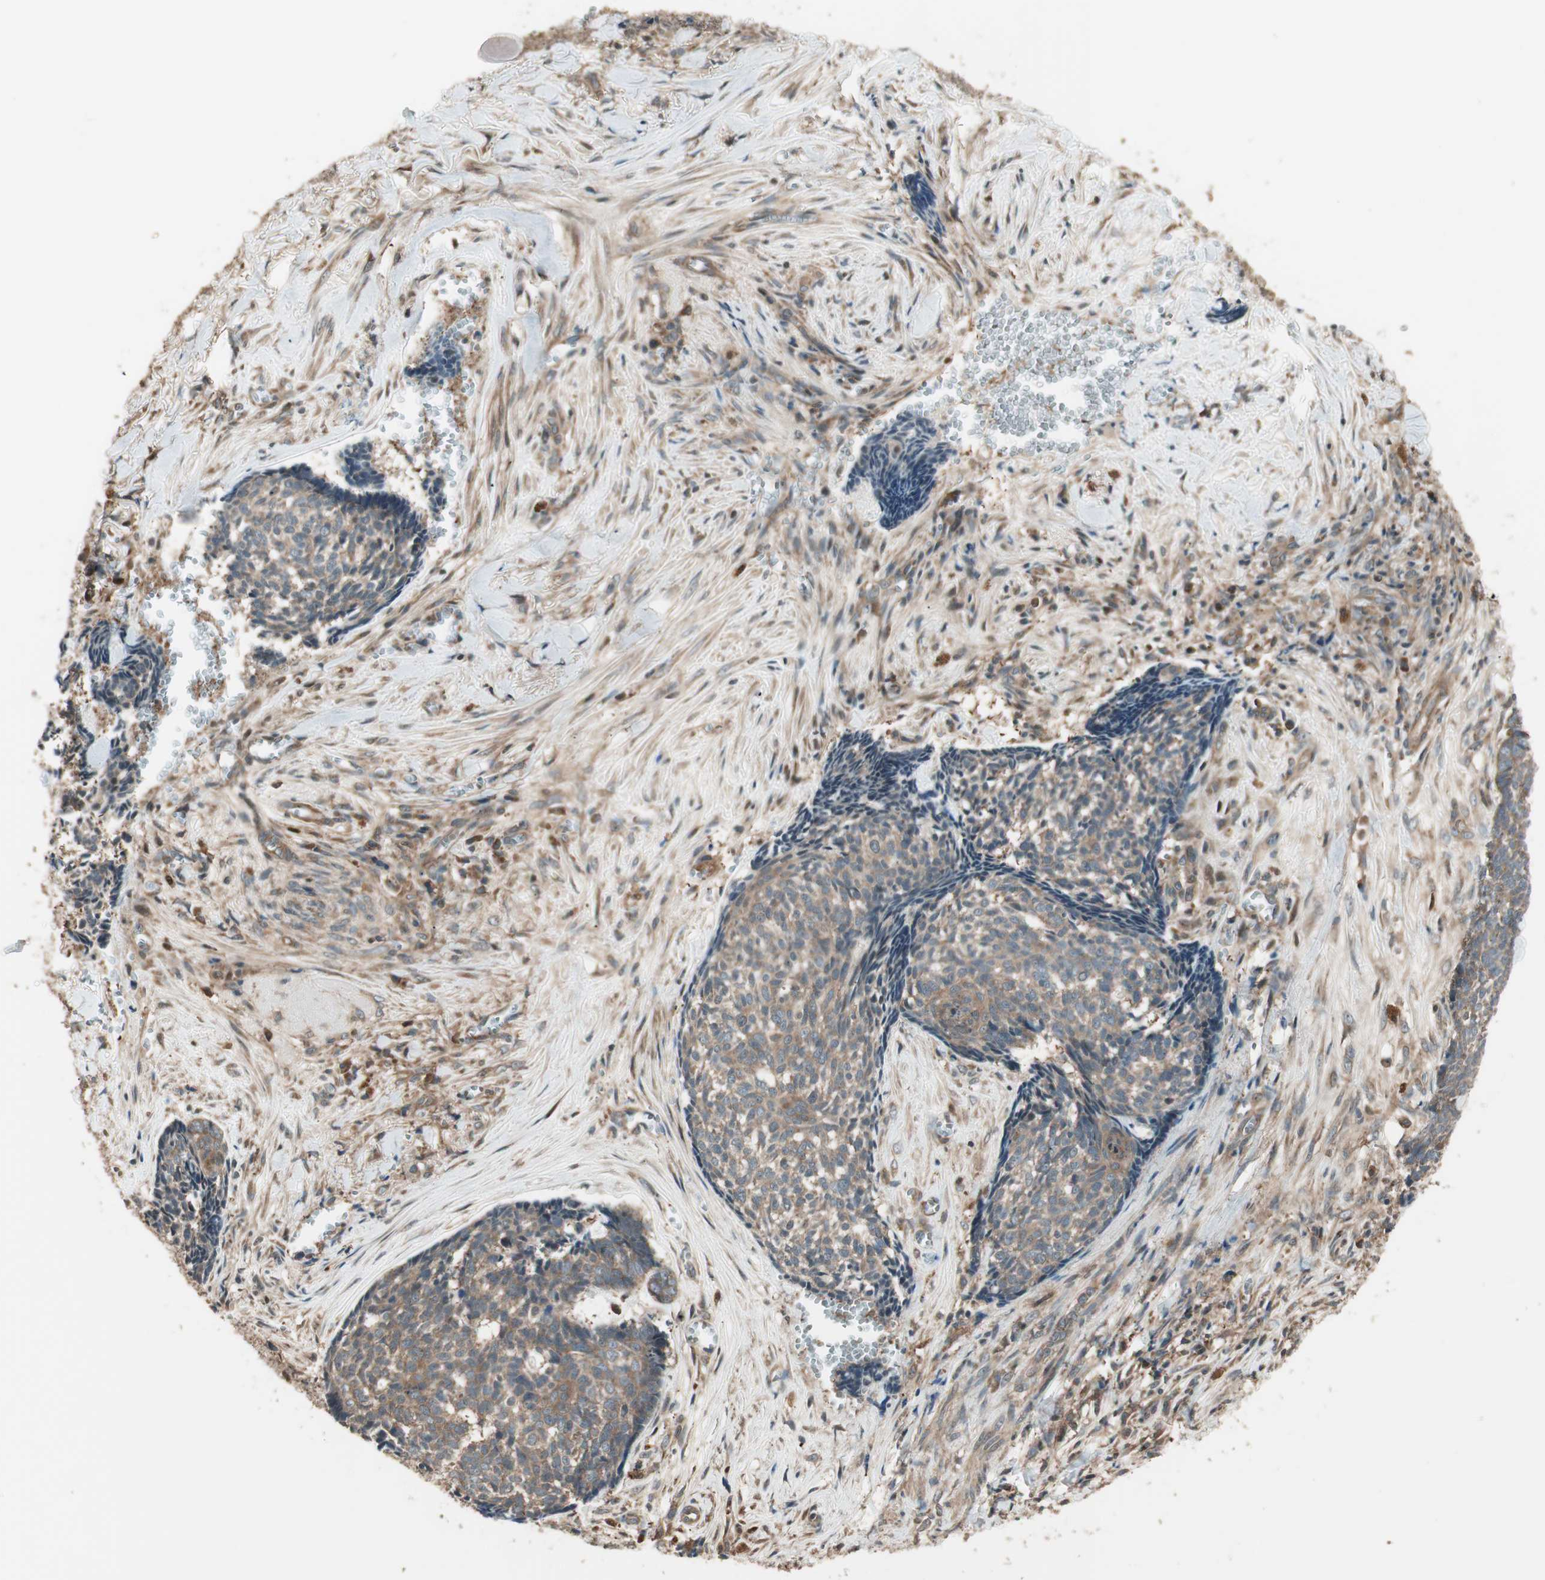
{"staining": {"intensity": "moderate", "quantity": ">75%", "location": "cytoplasmic/membranous"}, "tissue": "skin cancer", "cell_type": "Tumor cells", "image_type": "cancer", "snomed": [{"axis": "morphology", "description": "Basal cell carcinoma"}, {"axis": "topography", "description": "Skin"}], "caption": "Moderate cytoplasmic/membranous expression is present in approximately >75% of tumor cells in basal cell carcinoma (skin).", "gene": "CNOT4", "patient": {"sex": "male", "age": 84}}